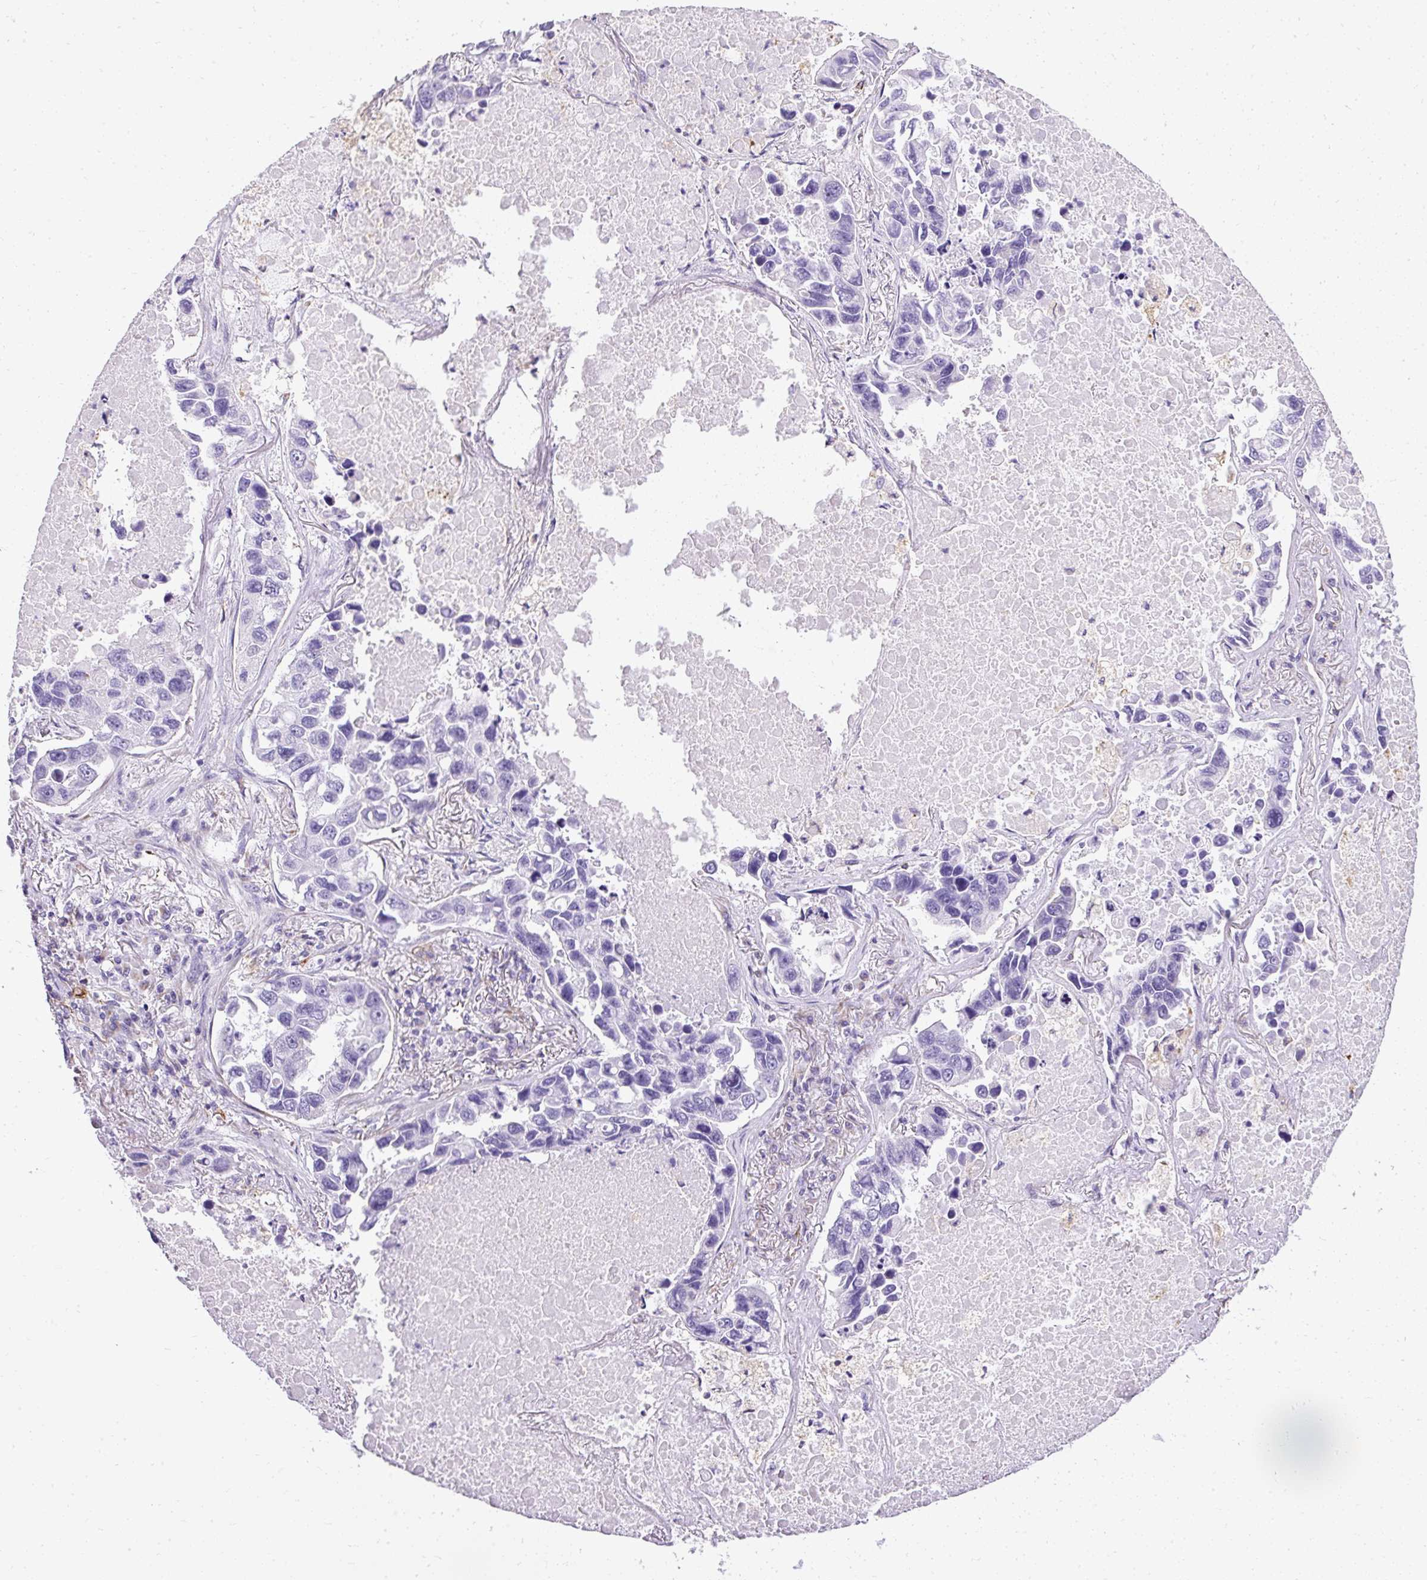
{"staining": {"intensity": "negative", "quantity": "none", "location": "none"}, "tissue": "lung cancer", "cell_type": "Tumor cells", "image_type": "cancer", "snomed": [{"axis": "morphology", "description": "Adenocarcinoma, NOS"}, {"axis": "topography", "description": "Lung"}], "caption": "A histopathology image of lung adenocarcinoma stained for a protein exhibits no brown staining in tumor cells.", "gene": "PLS1", "patient": {"sex": "male", "age": 64}}